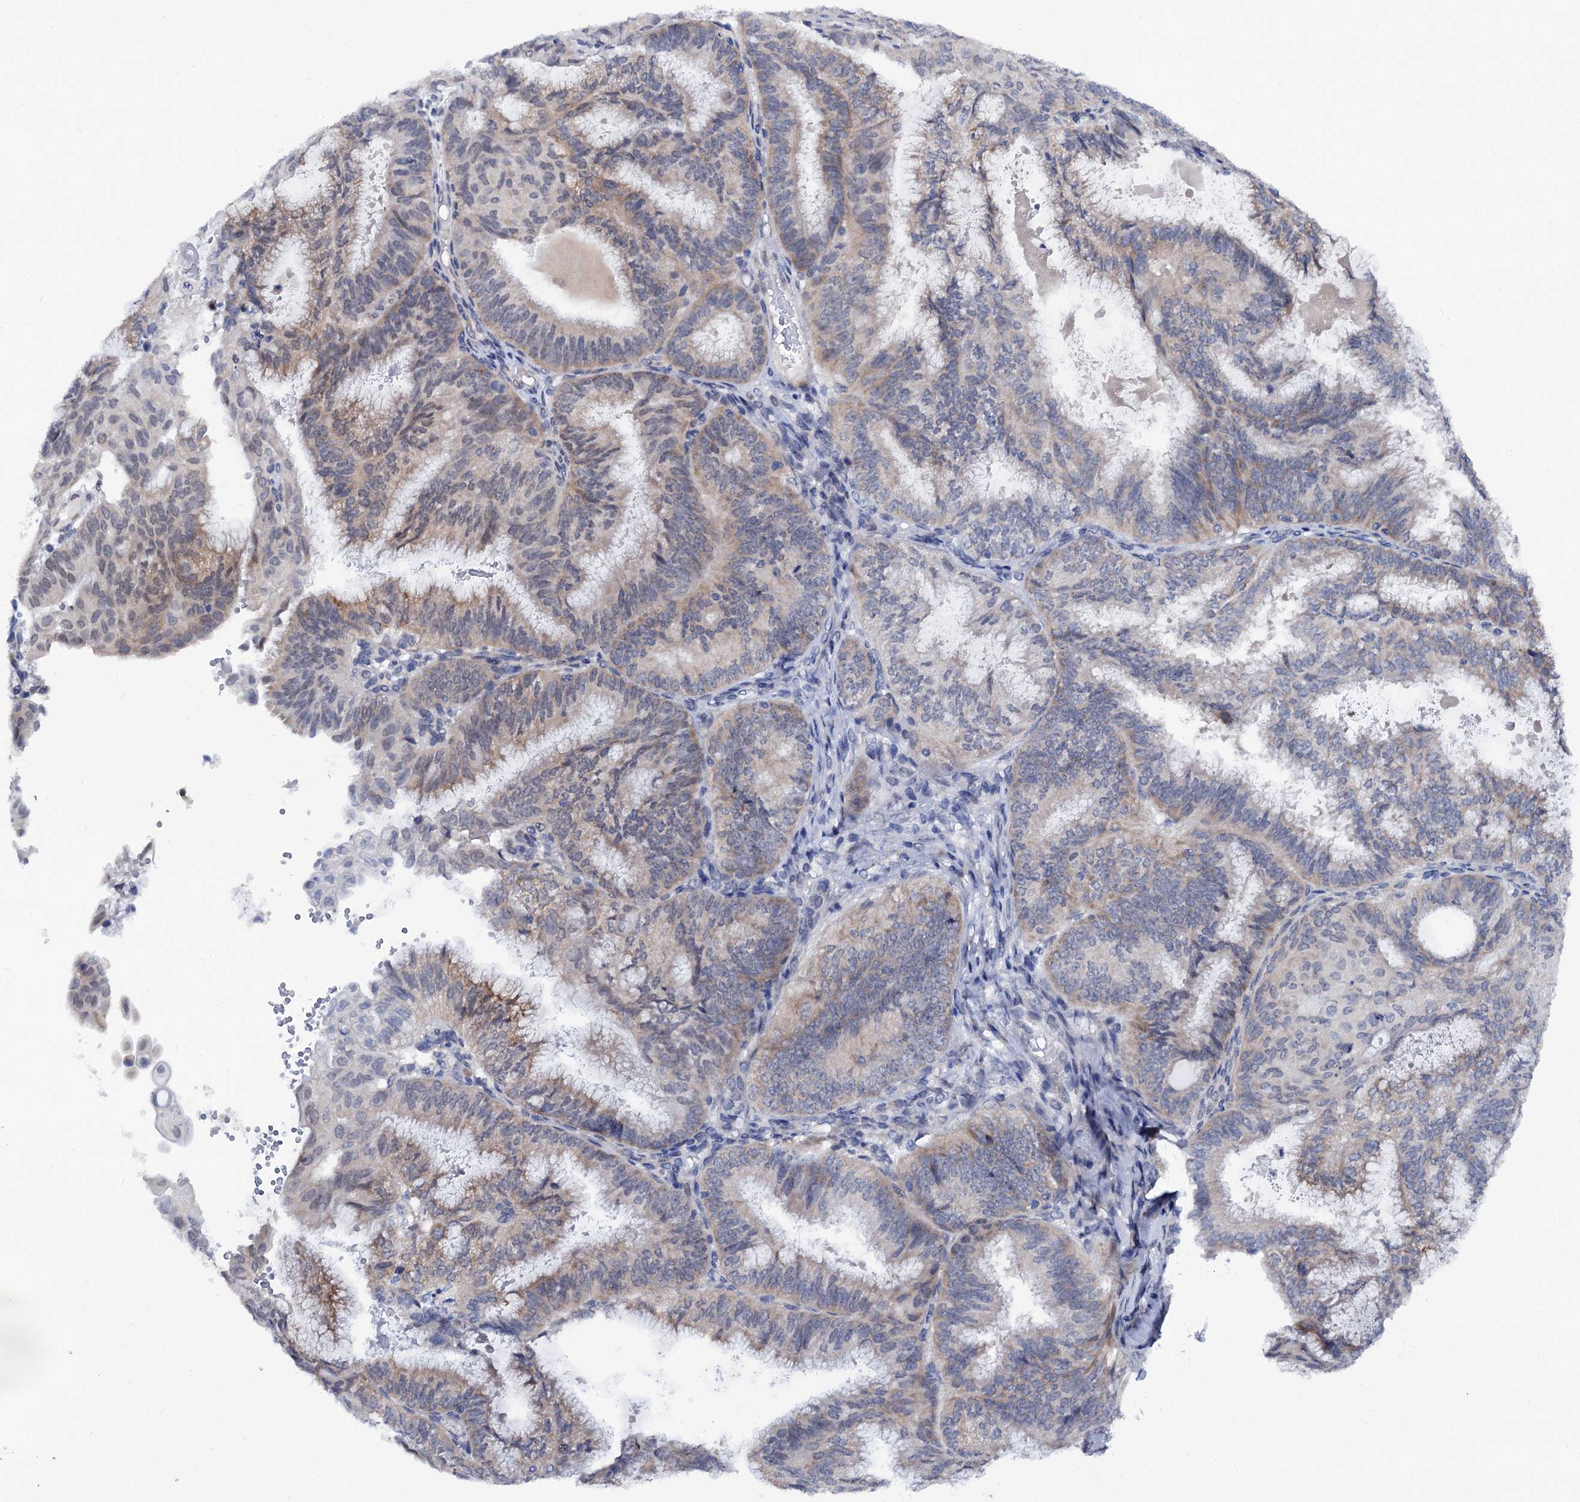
{"staining": {"intensity": "moderate", "quantity": "<25%", "location": "cytoplasmic/membranous"}, "tissue": "endometrial cancer", "cell_type": "Tumor cells", "image_type": "cancer", "snomed": [{"axis": "morphology", "description": "Adenocarcinoma, NOS"}, {"axis": "topography", "description": "Endometrium"}], "caption": "Endometrial cancer stained with DAB immunohistochemistry (IHC) shows low levels of moderate cytoplasmic/membranous positivity in about <25% of tumor cells.", "gene": "CAPRIN2", "patient": {"sex": "female", "age": 49}}